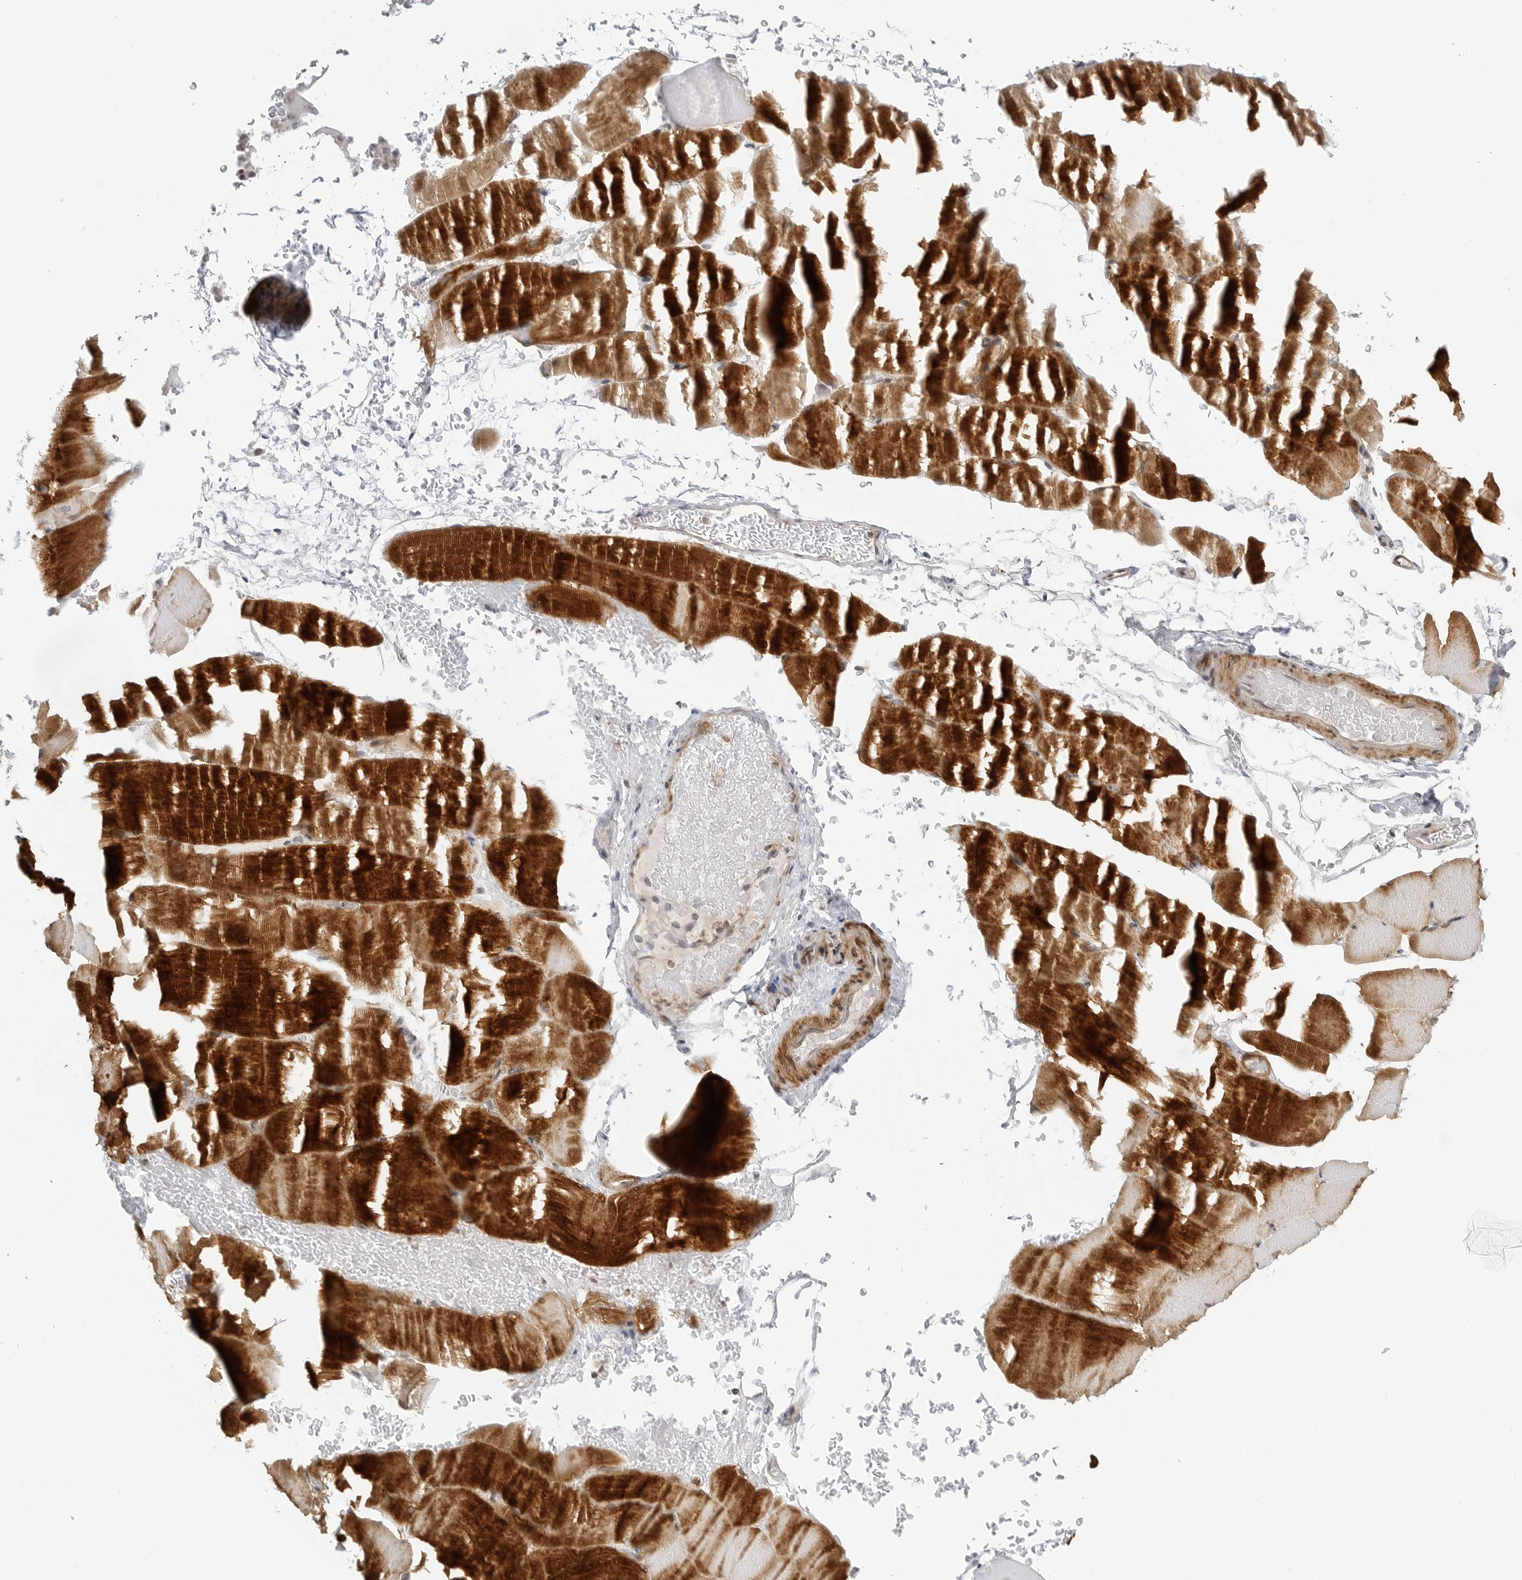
{"staining": {"intensity": "strong", "quantity": "25%-75%", "location": "cytoplasmic/membranous"}, "tissue": "skeletal muscle", "cell_type": "Myocytes", "image_type": "normal", "snomed": [{"axis": "morphology", "description": "Normal tissue, NOS"}, {"axis": "topography", "description": "Skeletal muscle"}, {"axis": "topography", "description": "Parathyroid gland"}], "caption": "Immunohistochemistry of benign human skeletal muscle demonstrates high levels of strong cytoplasmic/membranous positivity in about 25%-75% of myocytes.", "gene": "MAP2K5", "patient": {"sex": "female", "age": 37}}